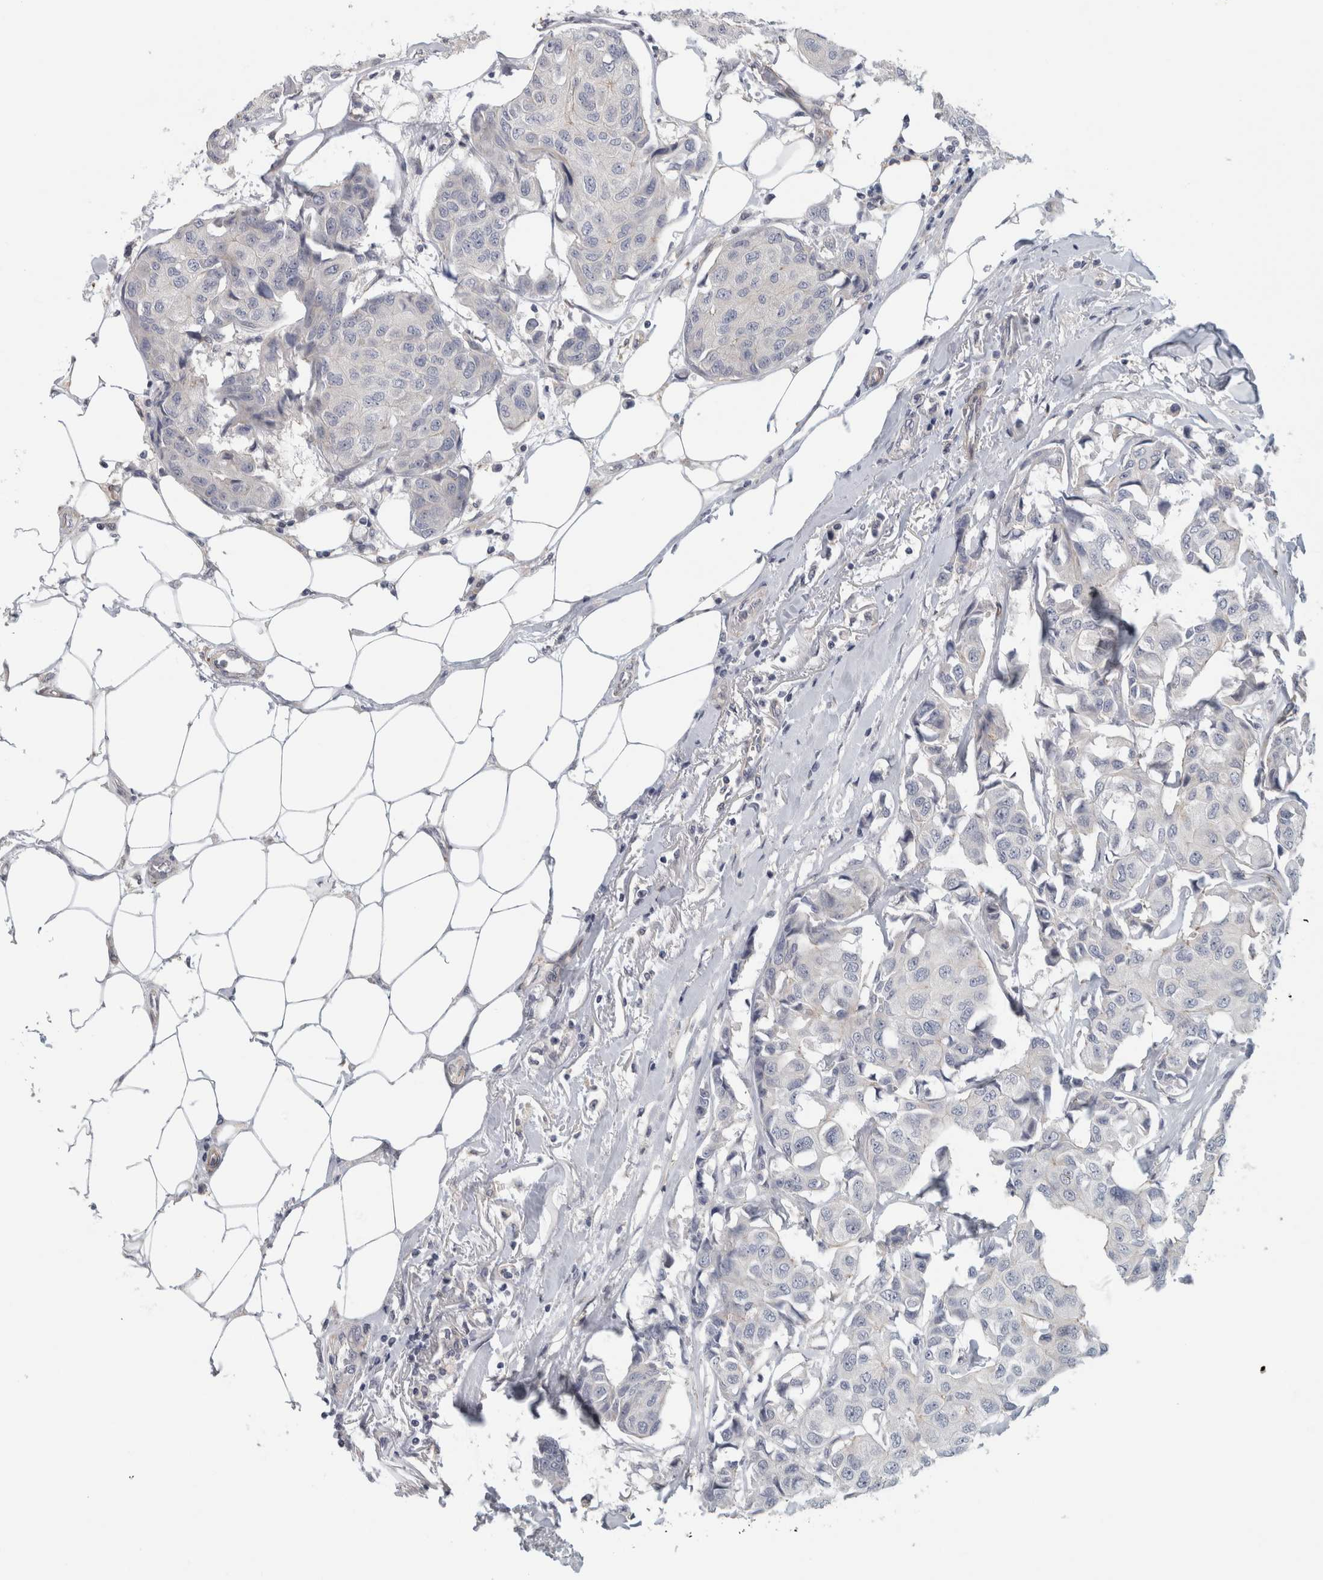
{"staining": {"intensity": "negative", "quantity": "none", "location": "none"}, "tissue": "breast cancer", "cell_type": "Tumor cells", "image_type": "cancer", "snomed": [{"axis": "morphology", "description": "Duct carcinoma"}, {"axis": "topography", "description": "Breast"}], "caption": "Image shows no protein staining in tumor cells of breast infiltrating ductal carcinoma tissue. Brightfield microscopy of IHC stained with DAB (brown) and hematoxylin (blue), captured at high magnification.", "gene": "ZNF804B", "patient": {"sex": "female", "age": 80}}